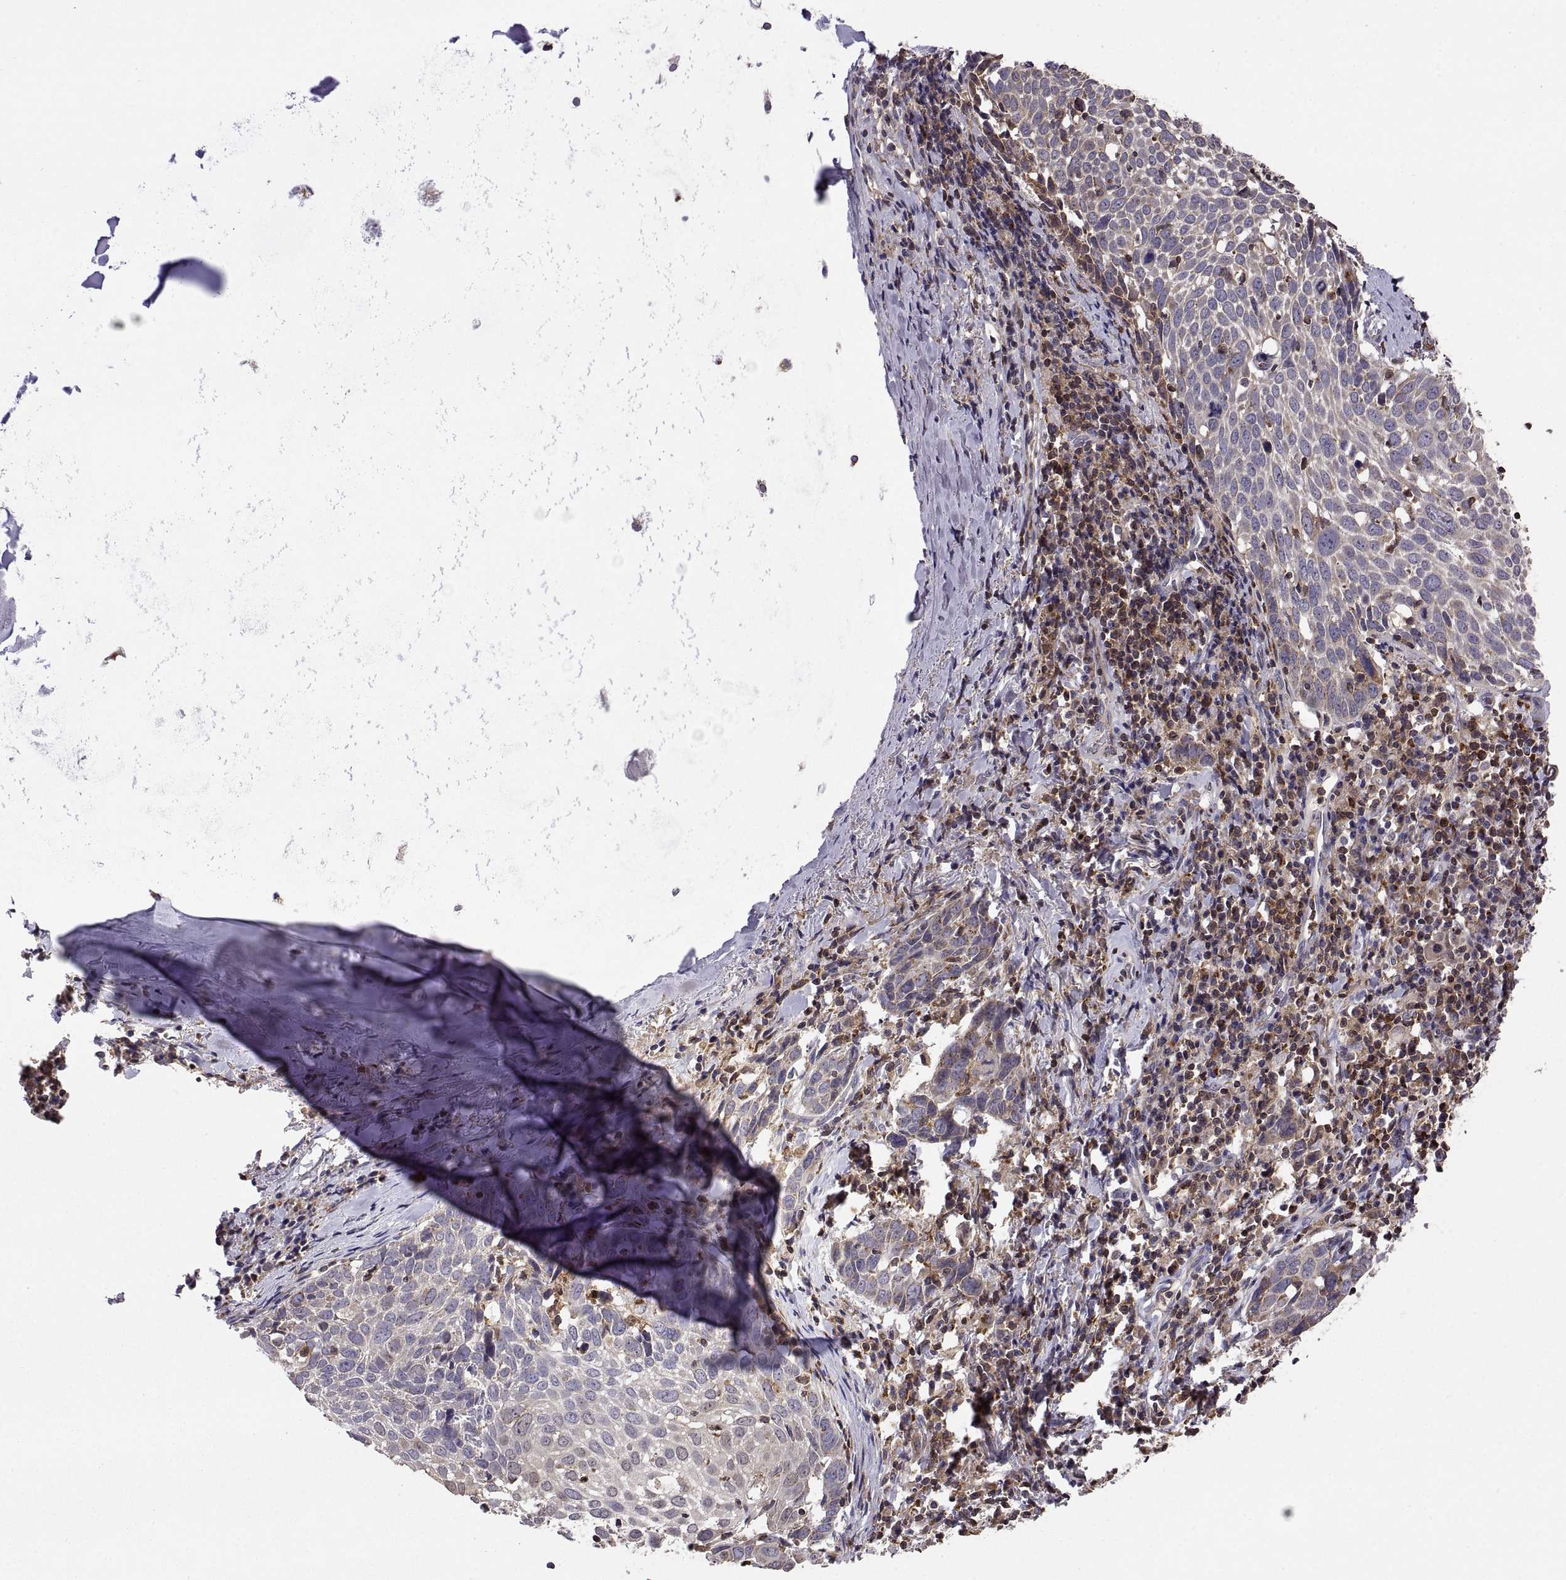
{"staining": {"intensity": "weak", "quantity": "<25%", "location": "cytoplasmic/membranous"}, "tissue": "lung cancer", "cell_type": "Tumor cells", "image_type": "cancer", "snomed": [{"axis": "morphology", "description": "Squamous cell carcinoma, NOS"}, {"axis": "topography", "description": "Lung"}], "caption": "Immunohistochemistry of lung squamous cell carcinoma displays no expression in tumor cells.", "gene": "ACAP1", "patient": {"sex": "male", "age": 57}}